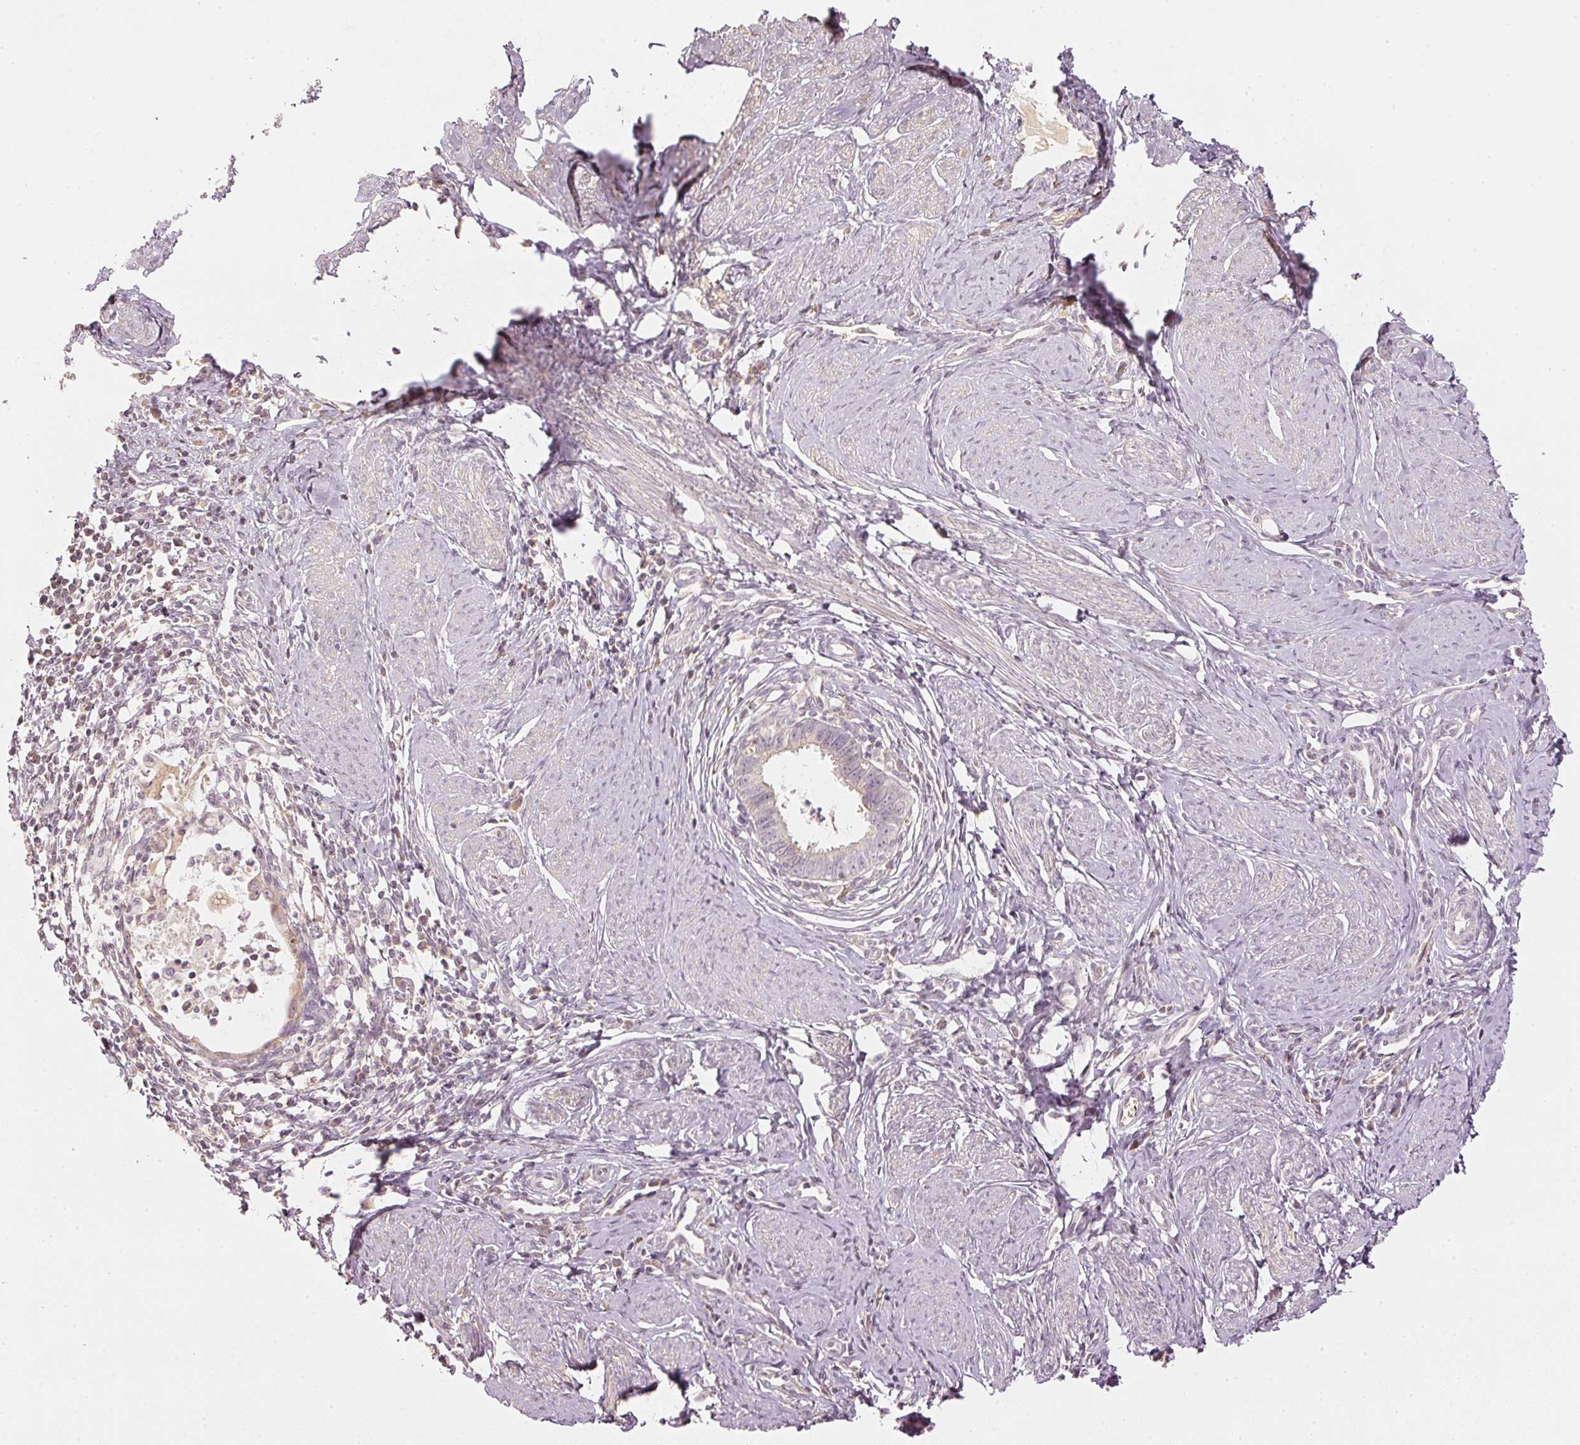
{"staining": {"intensity": "negative", "quantity": "none", "location": "none"}, "tissue": "cervical cancer", "cell_type": "Tumor cells", "image_type": "cancer", "snomed": [{"axis": "morphology", "description": "Adenocarcinoma, NOS"}, {"axis": "topography", "description": "Cervix"}], "caption": "The histopathology image demonstrates no staining of tumor cells in adenocarcinoma (cervical). (DAB IHC visualized using brightfield microscopy, high magnification).", "gene": "GZMA", "patient": {"sex": "female", "age": 36}}